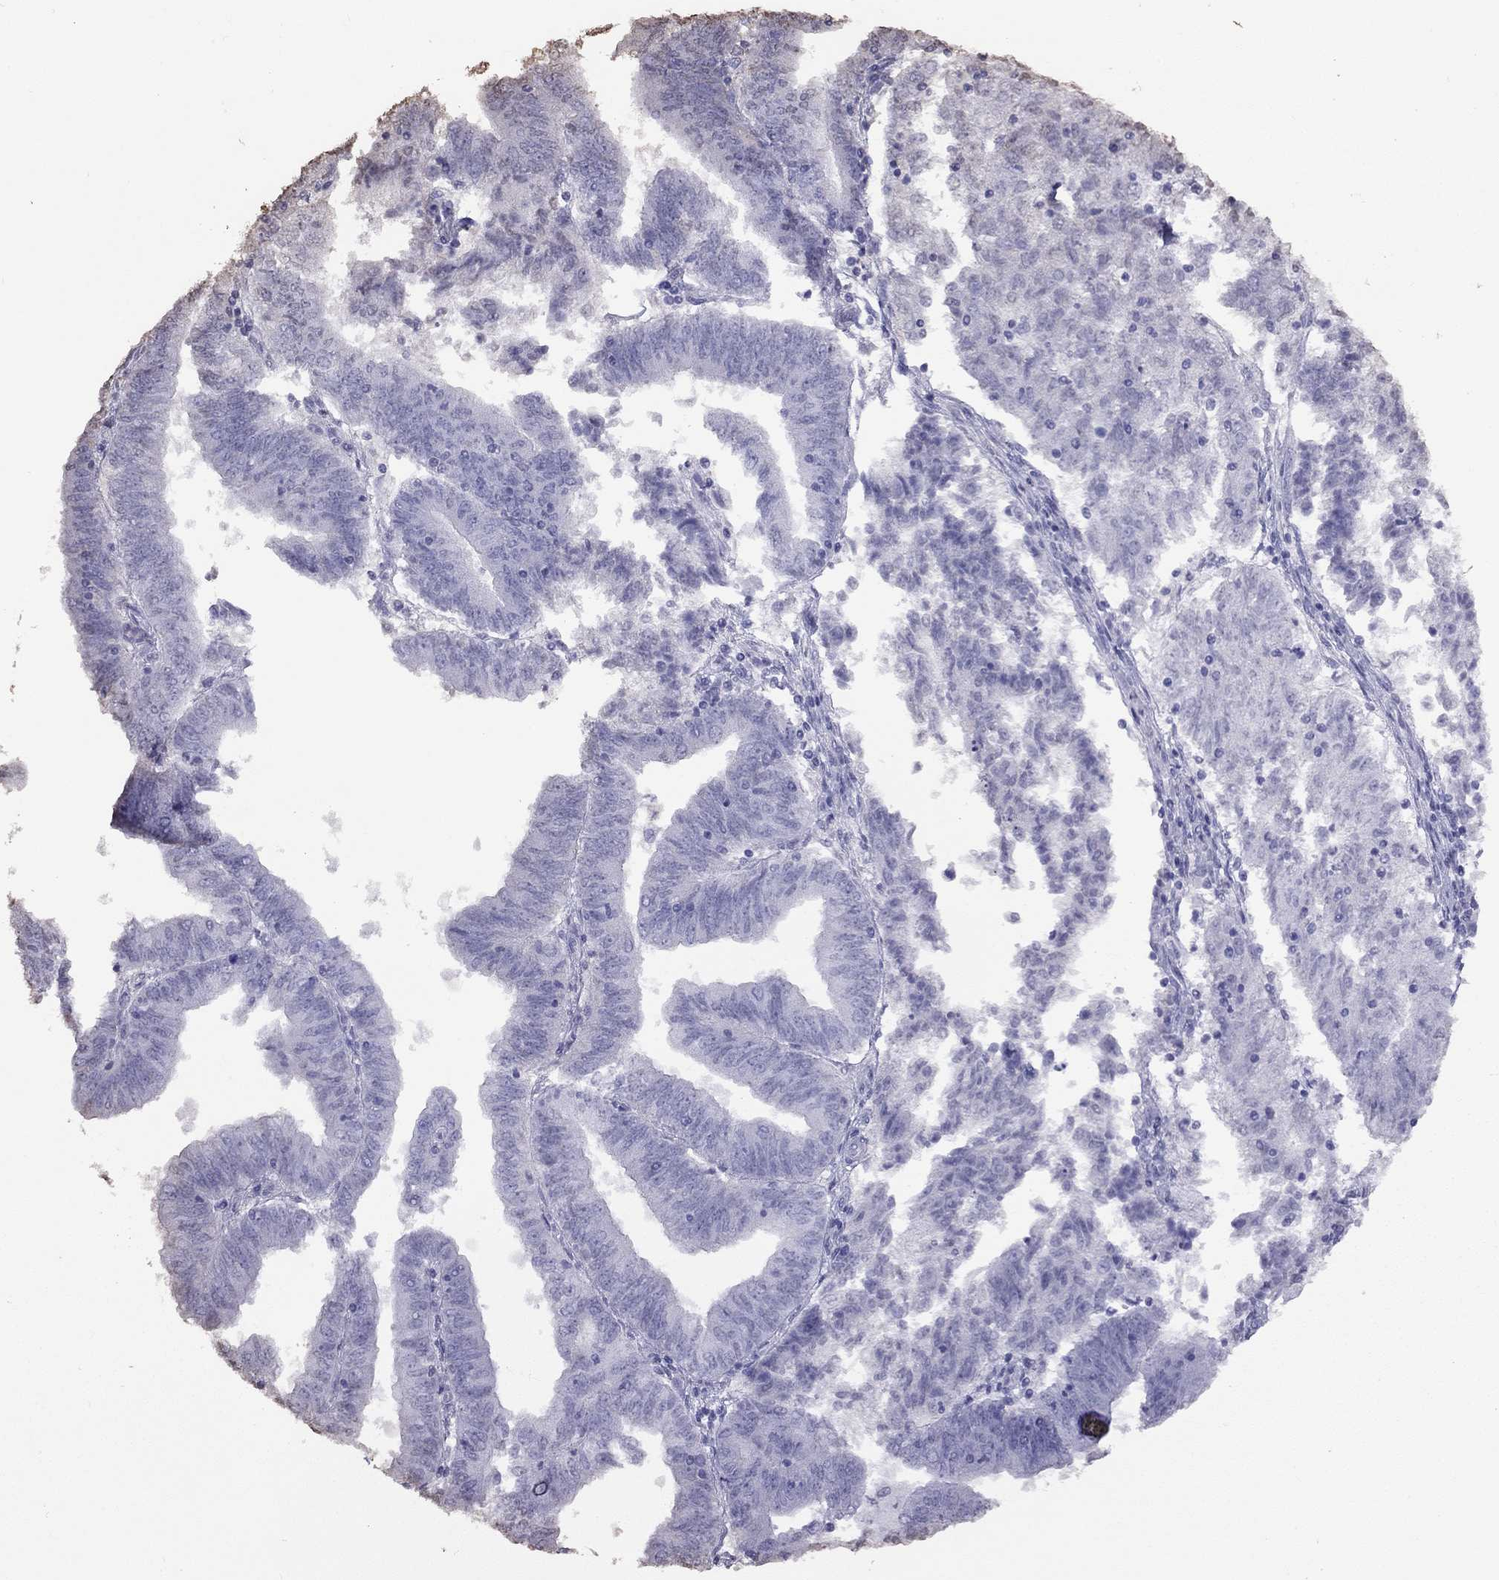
{"staining": {"intensity": "negative", "quantity": "none", "location": "none"}, "tissue": "endometrial cancer", "cell_type": "Tumor cells", "image_type": "cancer", "snomed": [{"axis": "morphology", "description": "Adenocarcinoma, NOS"}, {"axis": "topography", "description": "Endometrium"}], "caption": "Human adenocarcinoma (endometrial) stained for a protein using immunohistochemistry (IHC) displays no positivity in tumor cells.", "gene": "SUN3", "patient": {"sex": "female", "age": 82}}